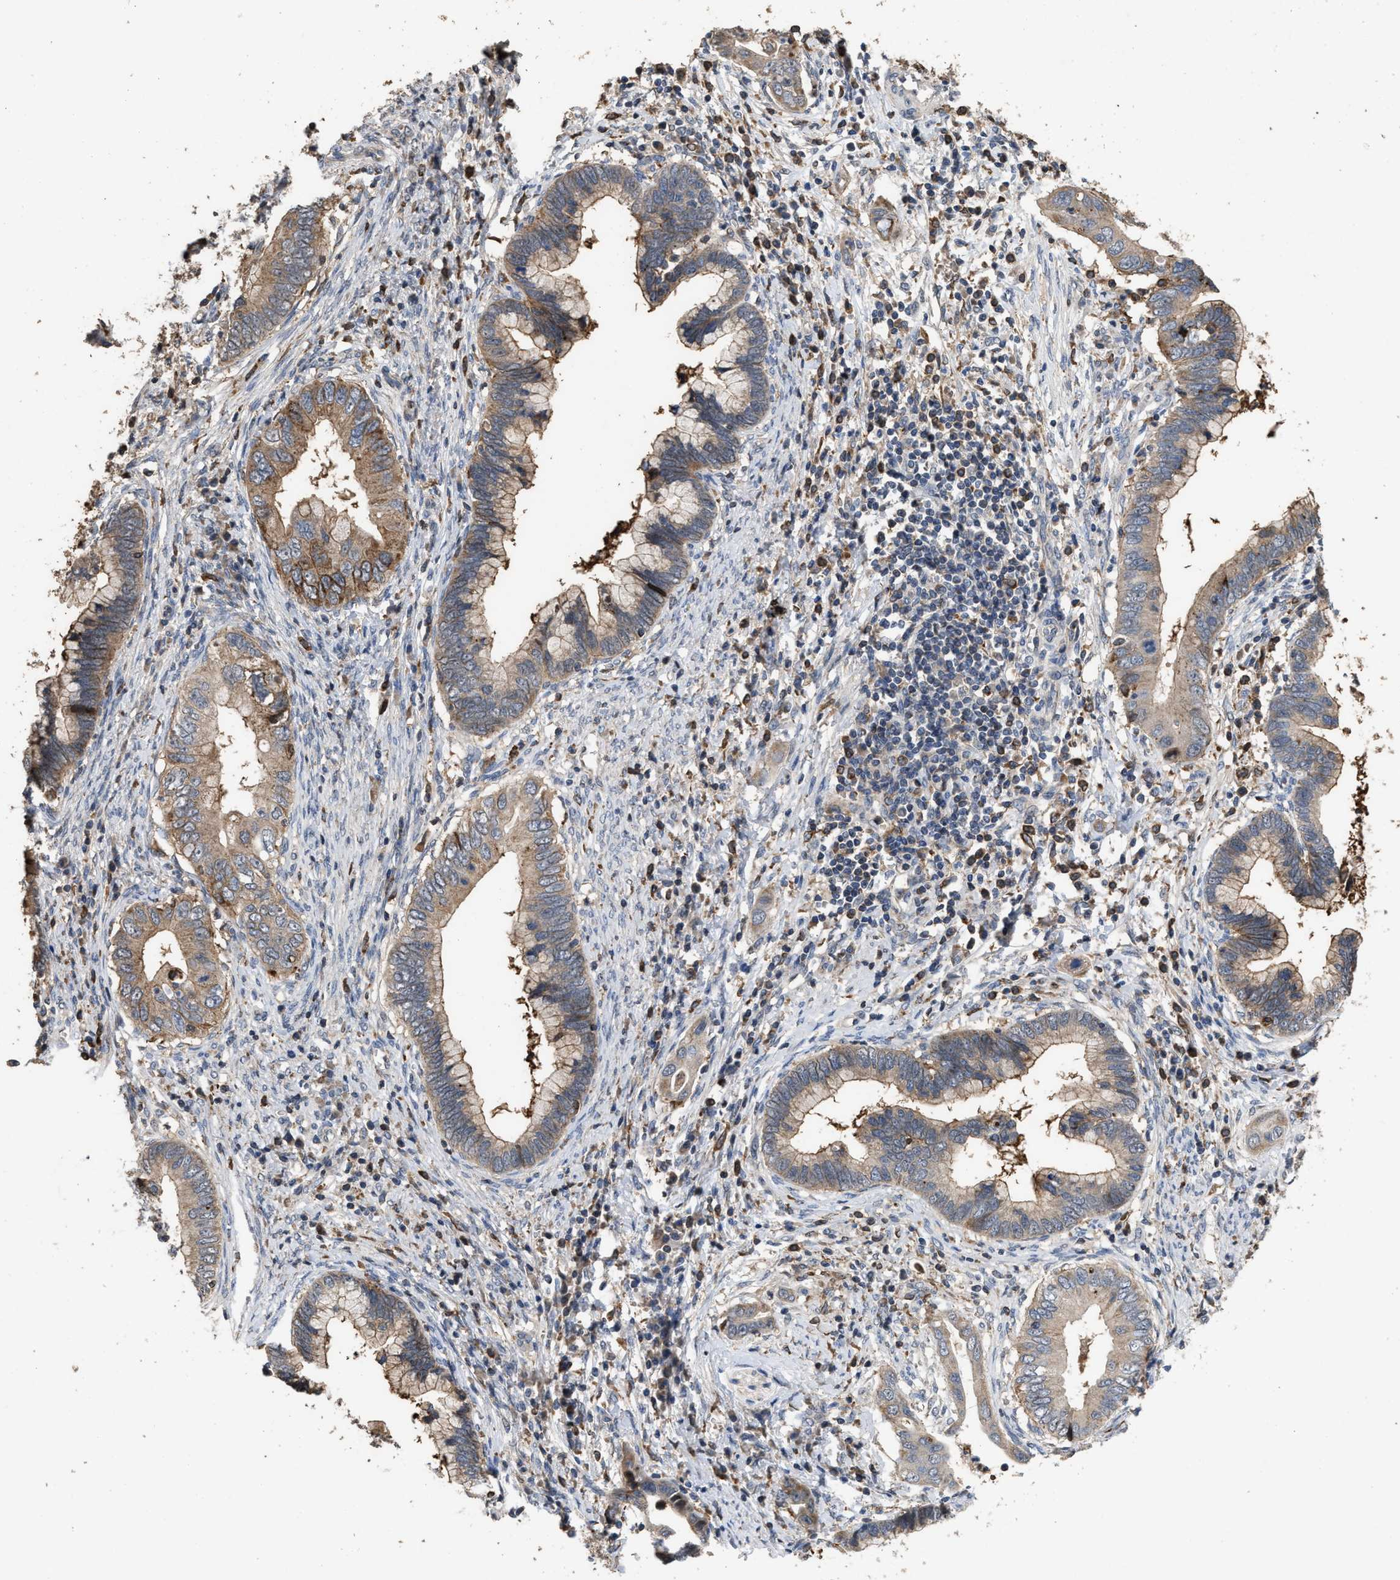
{"staining": {"intensity": "moderate", "quantity": ">75%", "location": "cytoplasmic/membranous"}, "tissue": "cervical cancer", "cell_type": "Tumor cells", "image_type": "cancer", "snomed": [{"axis": "morphology", "description": "Adenocarcinoma, NOS"}, {"axis": "topography", "description": "Cervix"}], "caption": "Cervical adenocarcinoma tissue displays moderate cytoplasmic/membranous positivity in about >75% of tumor cells", "gene": "TDRKH", "patient": {"sex": "female", "age": 44}}